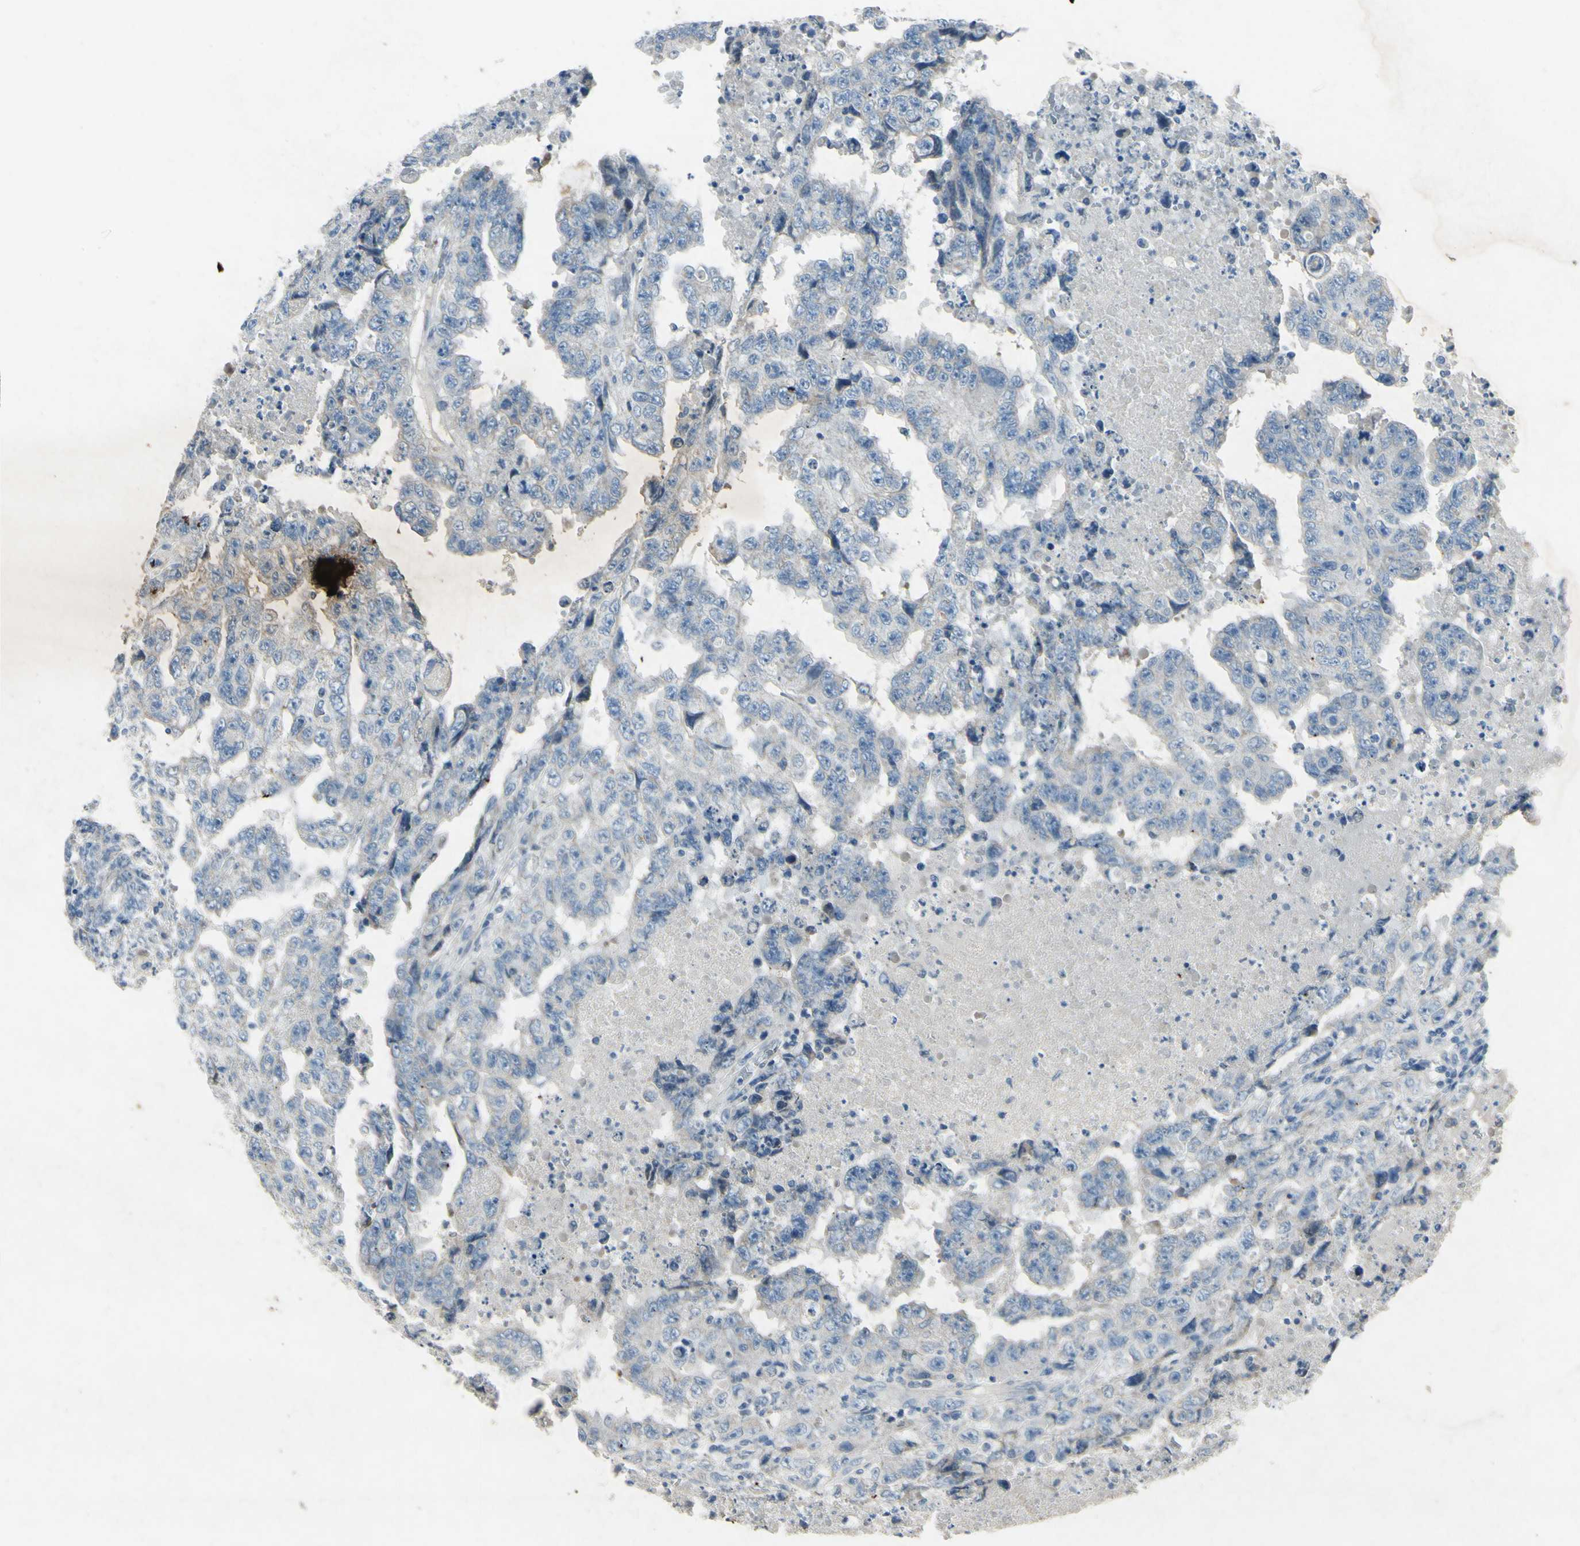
{"staining": {"intensity": "negative", "quantity": "none", "location": "none"}, "tissue": "testis cancer", "cell_type": "Tumor cells", "image_type": "cancer", "snomed": [{"axis": "morphology", "description": "Necrosis, NOS"}, {"axis": "morphology", "description": "Carcinoma, Embryonal, NOS"}, {"axis": "topography", "description": "Testis"}], "caption": "Tumor cells show no significant protein staining in testis cancer (embryonal carcinoma).", "gene": "SNAP91", "patient": {"sex": "male", "age": 19}}